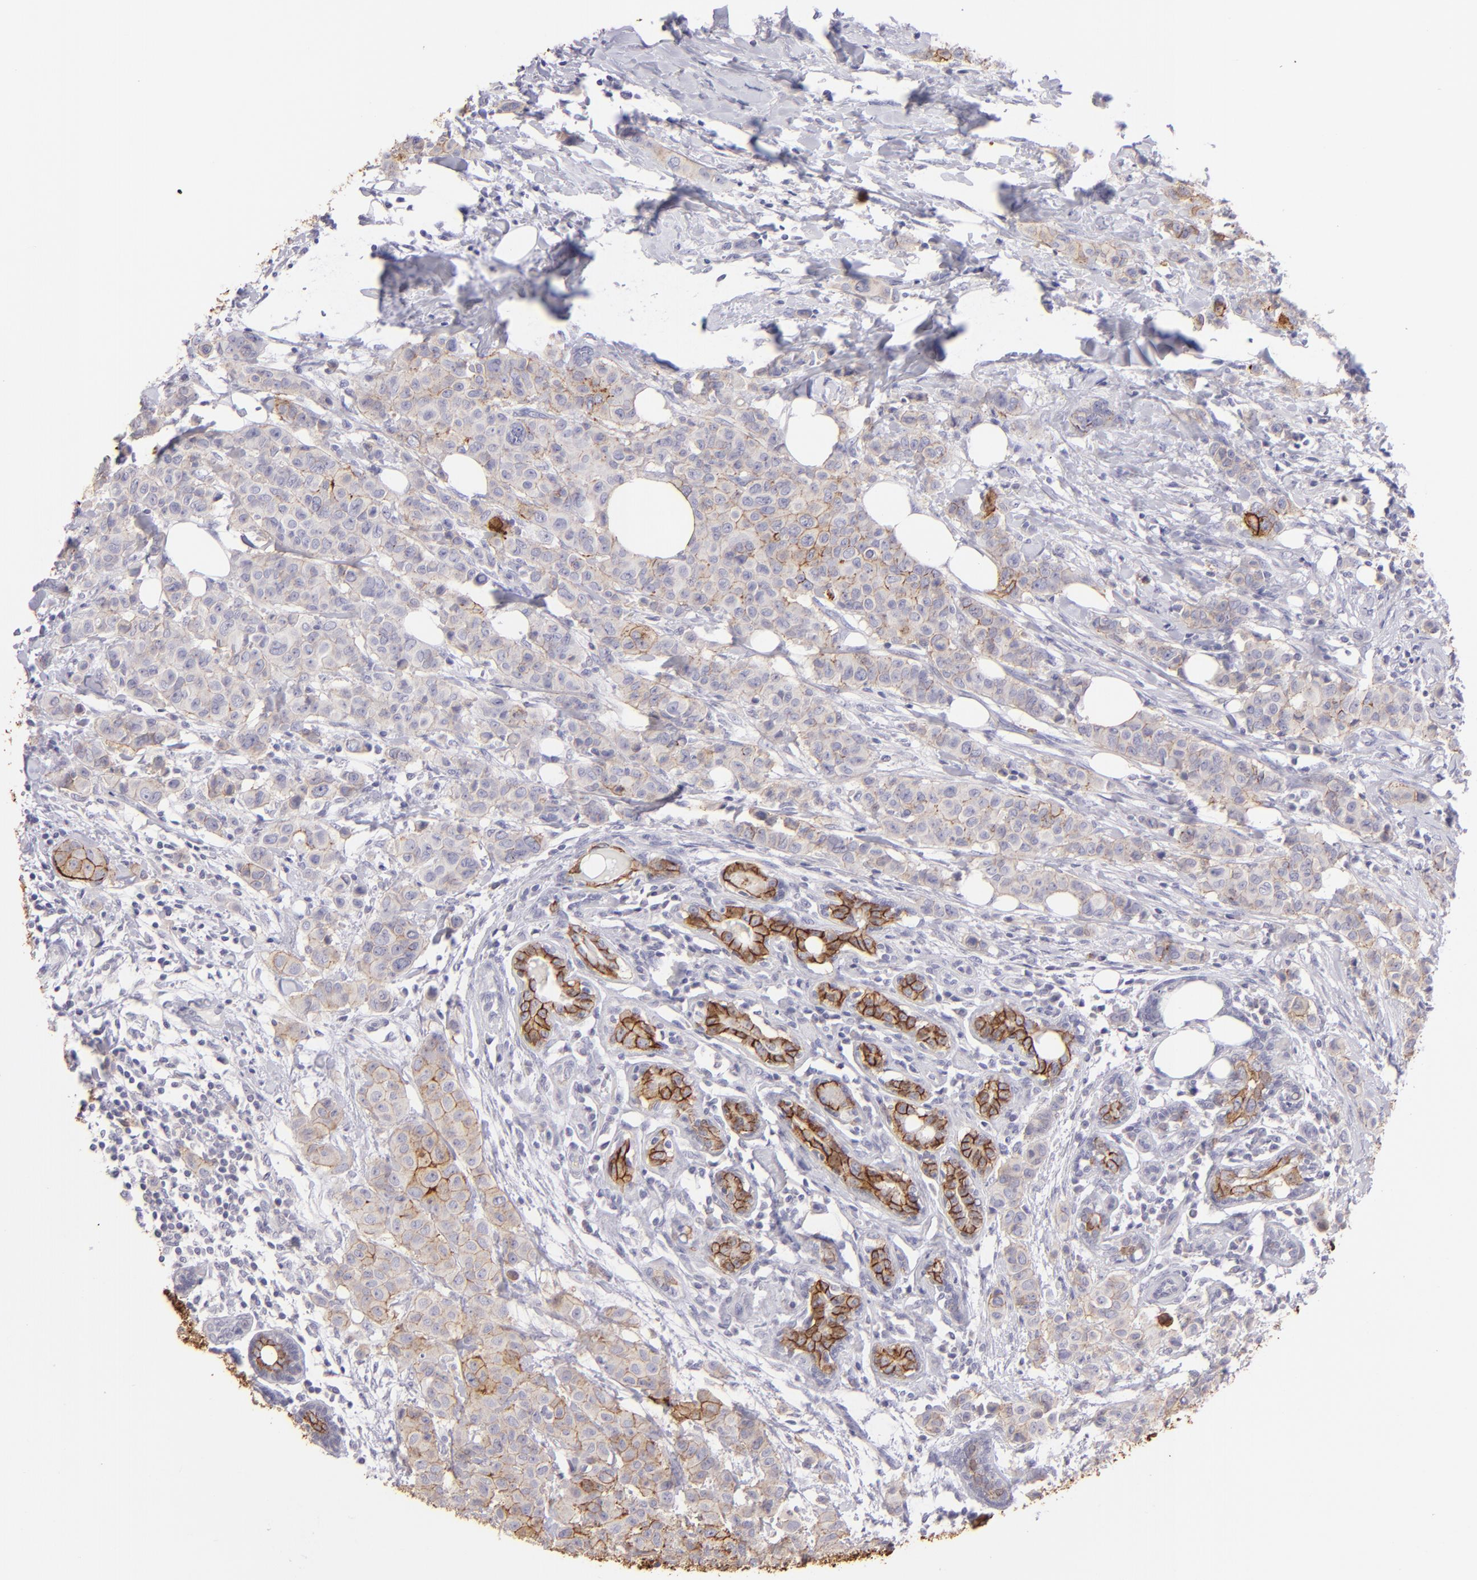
{"staining": {"intensity": "moderate", "quantity": "25%-75%", "location": "cytoplasmic/membranous"}, "tissue": "breast cancer", "cell_type": "Tumor cells", "image_type": "cancer", "snomed": [{"axis": "morphology", "description": "Duct carcinoma"}, {"axis": "topography", "description": "Breast"}], "caption": "Immunohistochemistry staining of breast invasive ductal carcinoma, which demonstrates medium levels of moderate cytoplasmic/membranous expression in about 25%-75% of tumor cells indicating moderate cytoplasmic/membranous protein expression. The staining was performed using DAB (3,3'-diaminobenzidine) (brown) for protein detection and nuclei were counterstained in hematoxylin (blue).", "gene": "CLDN4", "patient": {"sex": "female", "age": 40}}